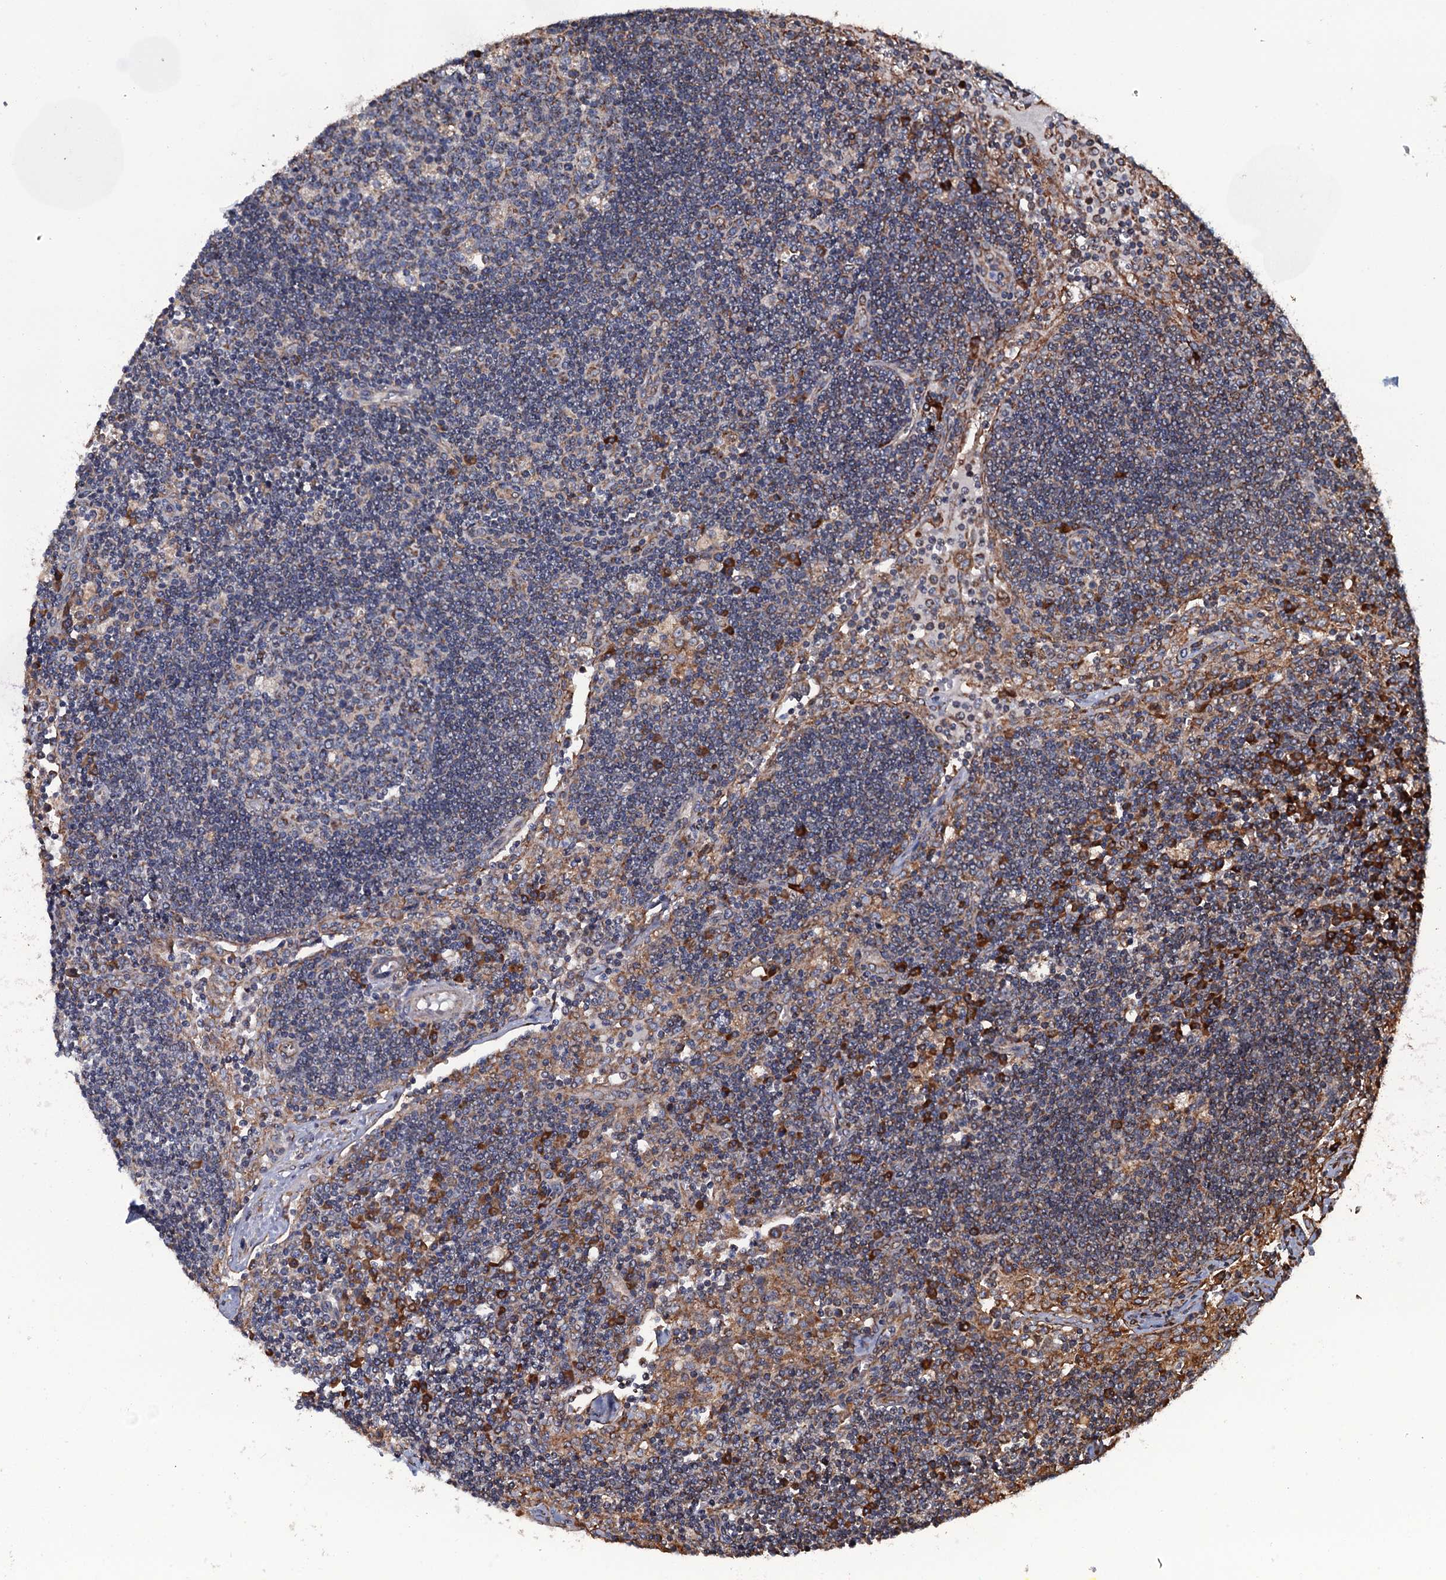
{"staining": {"intensity": "moderate", "quantity": "<25%", "location": "cytoplasmic/membranous"}, "tissue": "lymph node", "cell_type": "Germinal center cells", "image_type": "normal", "snomed": [{"axis": "morphology", "description": "Normal tissue, NOS"}, {"axis": "topography", "description": "Lymph node"}], "caption": "DAB (3,3'-diaminobenzidine) immunohistochemical staining of normal human lymph node demonstrates moderate cytoplasmic/membranous protein expression in about <25% of germinal center cells.", "gene": "RAB12", "patient": {"sex": "male", "age": 58}}